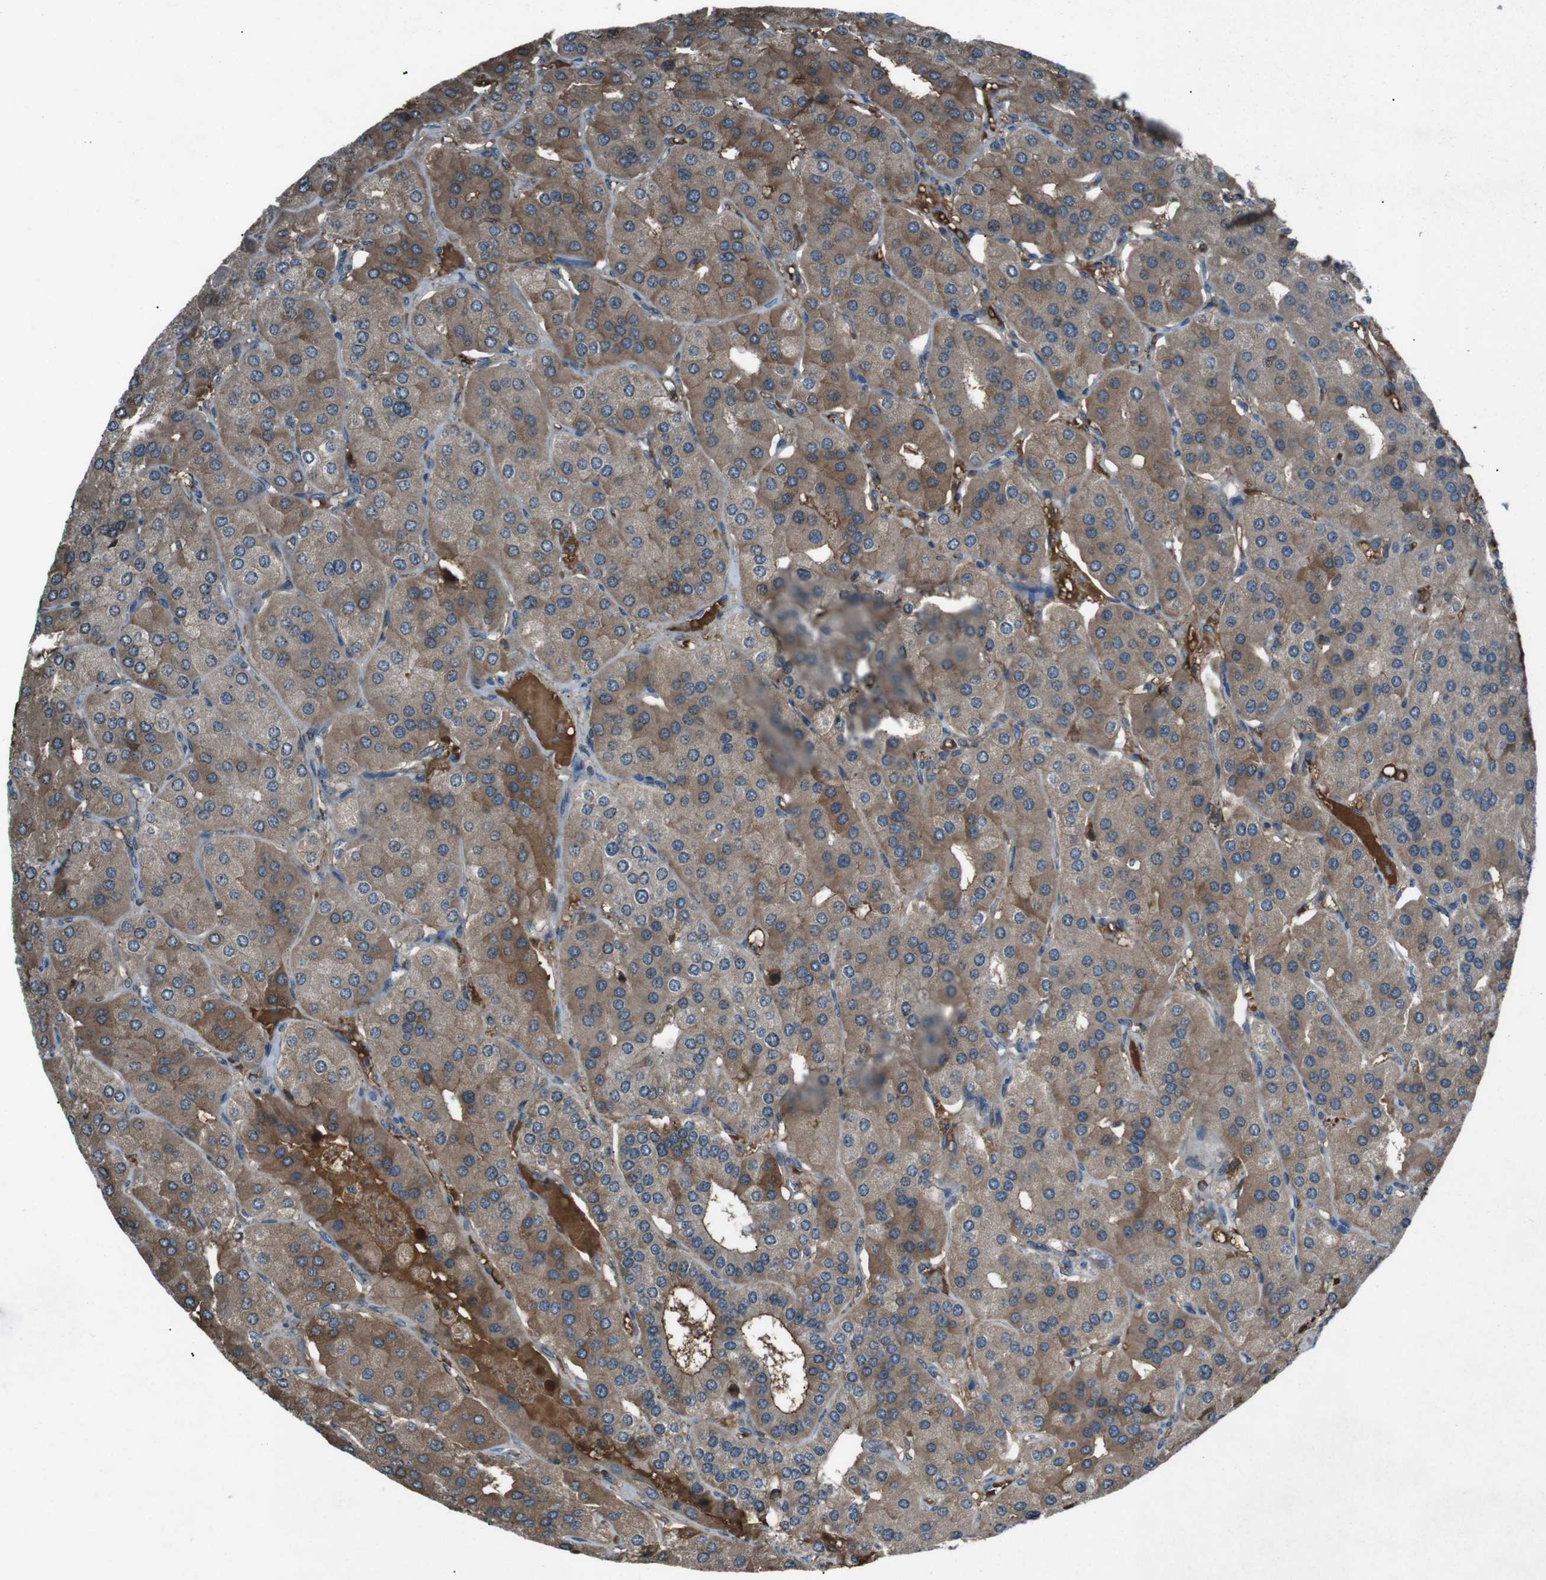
{"staining": {"intensity": "weak", "quantity": ">75%", "location": "cytoplasmic/membranous"}, "tissue": "parathyroid gland", "cell_type": "Glandular cells", "image_type": "normal", "snomed": [{"axis": "morphology", "description": "Normal tissue, NOS"}, {"axis": "morphology", "description": "Adenoma, NOS"}, {"axis": "topography", "description": "Parathyroid gland"}], "caption": "High-power microscopy captured an IHC image of normal parathyroid gland, revealing weak cytoplasmic/membranous positivity in about >75% of glandular cells. (DAB = brown stain, brightfield microscopy at high magnification).", "gene": "UGT1A6", "patient": {"sex": "female", "age": 86}}